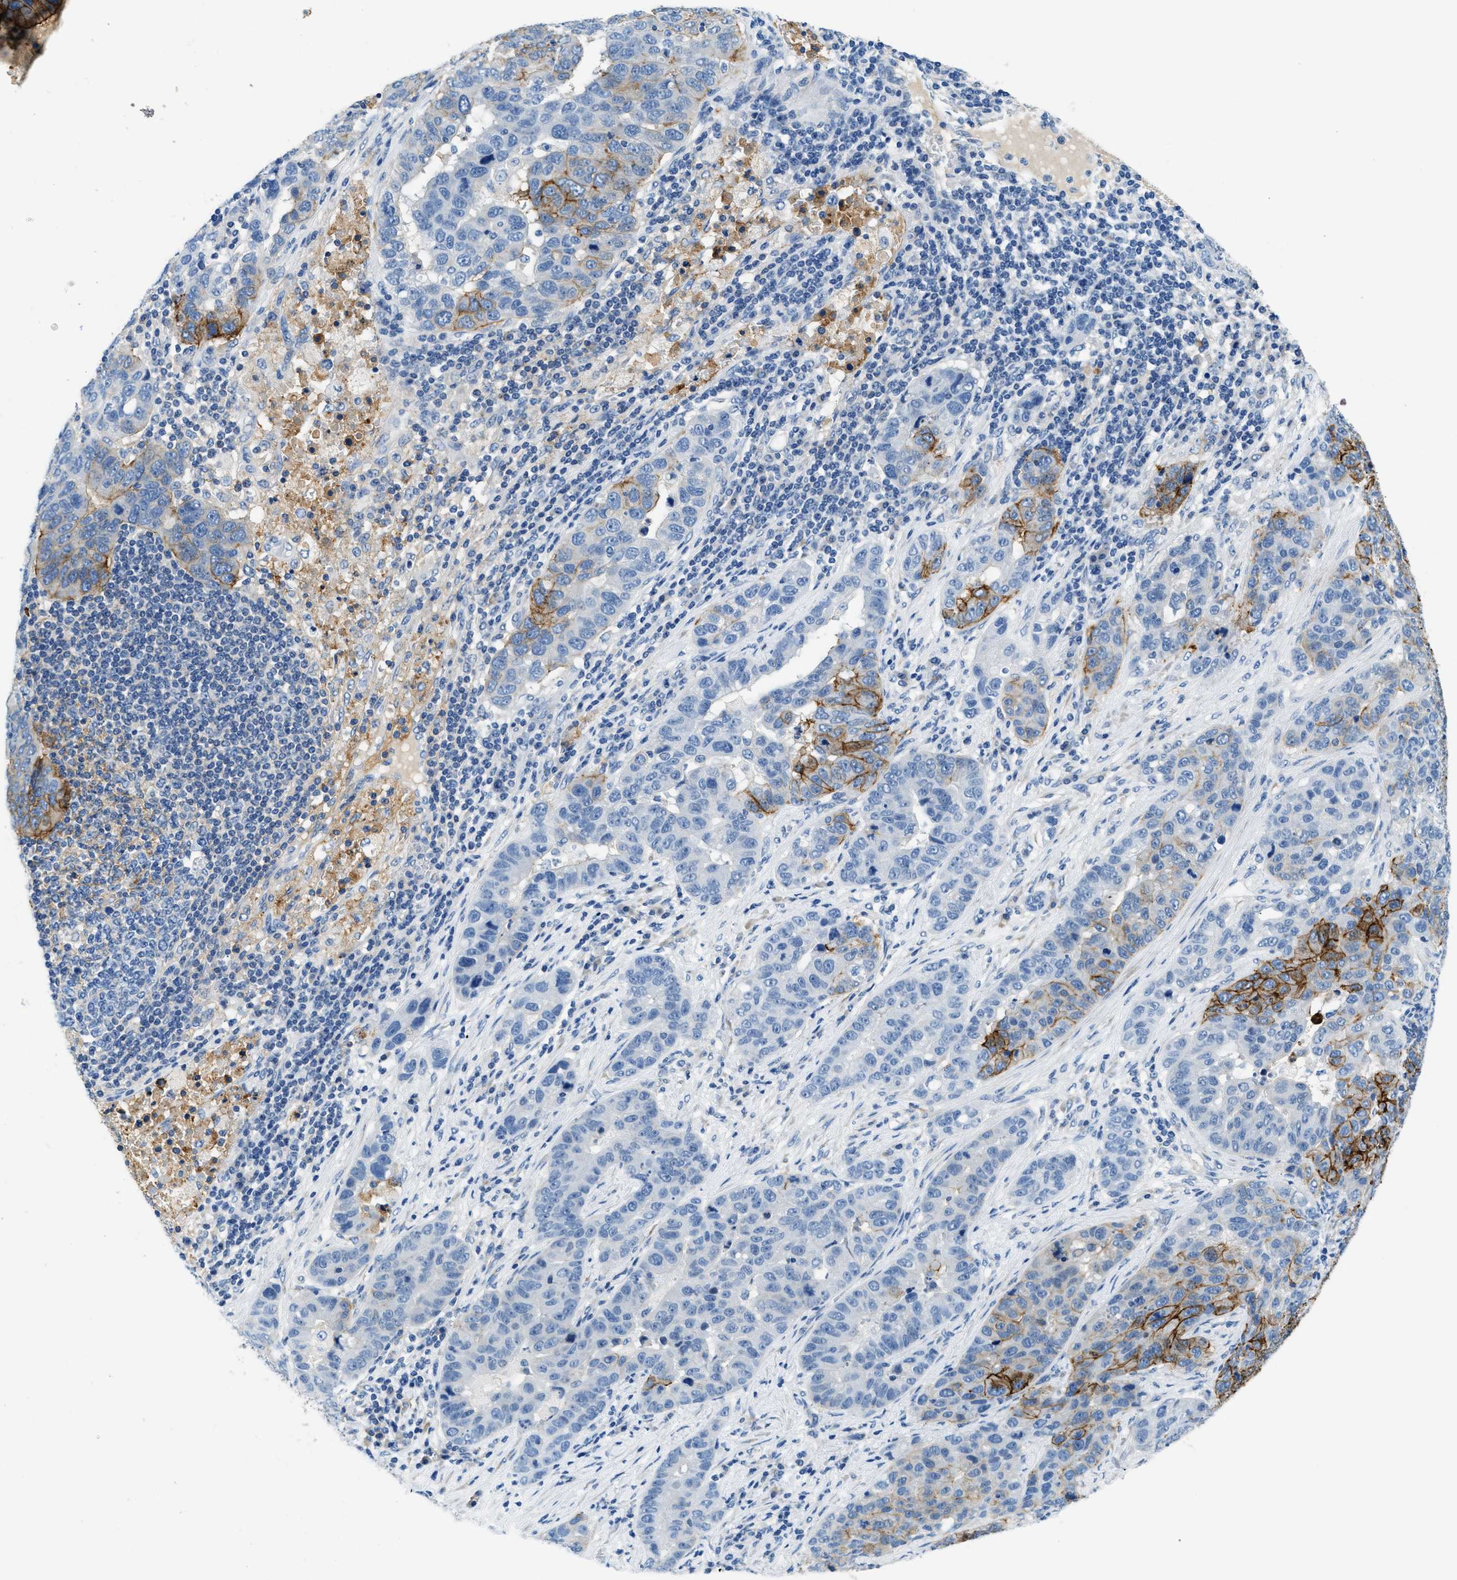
{"staining": {"intensity": "strong", "quantity": "25%-75%", "location": "cytoplasmic/membranous"}, "tissue": "pancreatic cancer", "cell_type": "Tumor cells", "image_type": "cancer", "snomed": [{"axis": "morphology", "description": "Adenocarcinoma, NOS"}, {"axis": "topography", "description": "Pancreas"}], "caption": "Protein staining of adenocarcinoma (pancreatic) tissue demonstrates strong cytoplasmic/membranous staining in approximately 25%-75% of tumor cells.", "gene": "CLDN18", "patient": {"sex": "female", "age": 61}}